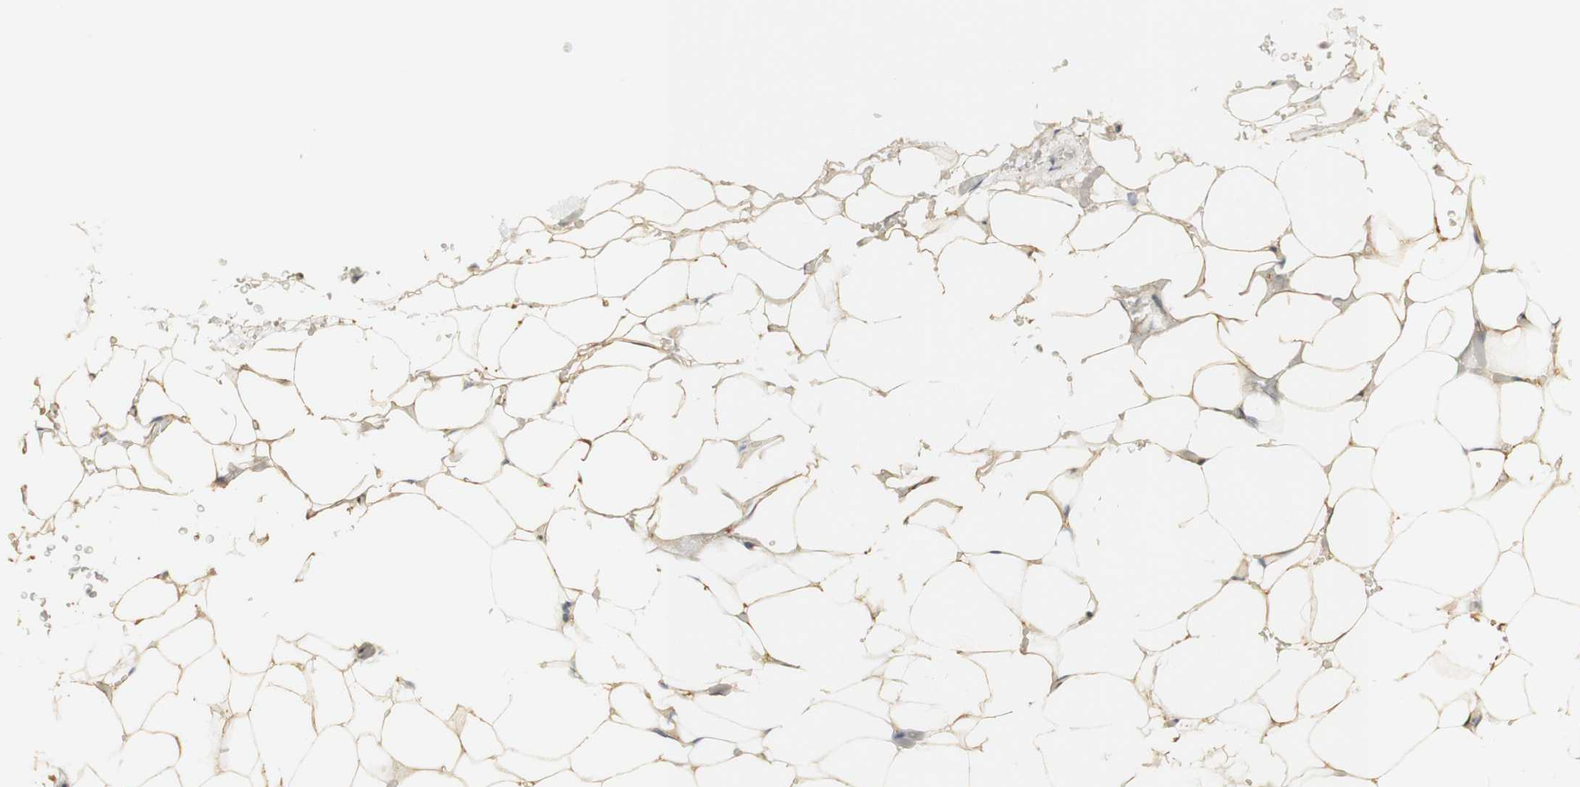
{"staining": {"intensity": "moderate", "quantity": "25%-75%", "location": "cytoplasmic/membranous"}, "tissue": "adipose tissue", "cell_type": "Adipocytes", "image_type": "normal", "snomed": [{"axis": "morphology", "description": "Normal tissue, NOS"}, {"axis": "topography", "description": "Peripheral nerve tissue"}], "caption": "Approximately 25%-75% of adipocytes in benign human adipose tissue demonstrate moderate cytoplasmic/membranous protein staining as visualized by brown immunohistochemical staining.", "gene": "SYT7", "patient": {"sex": "male", "age": 70}}